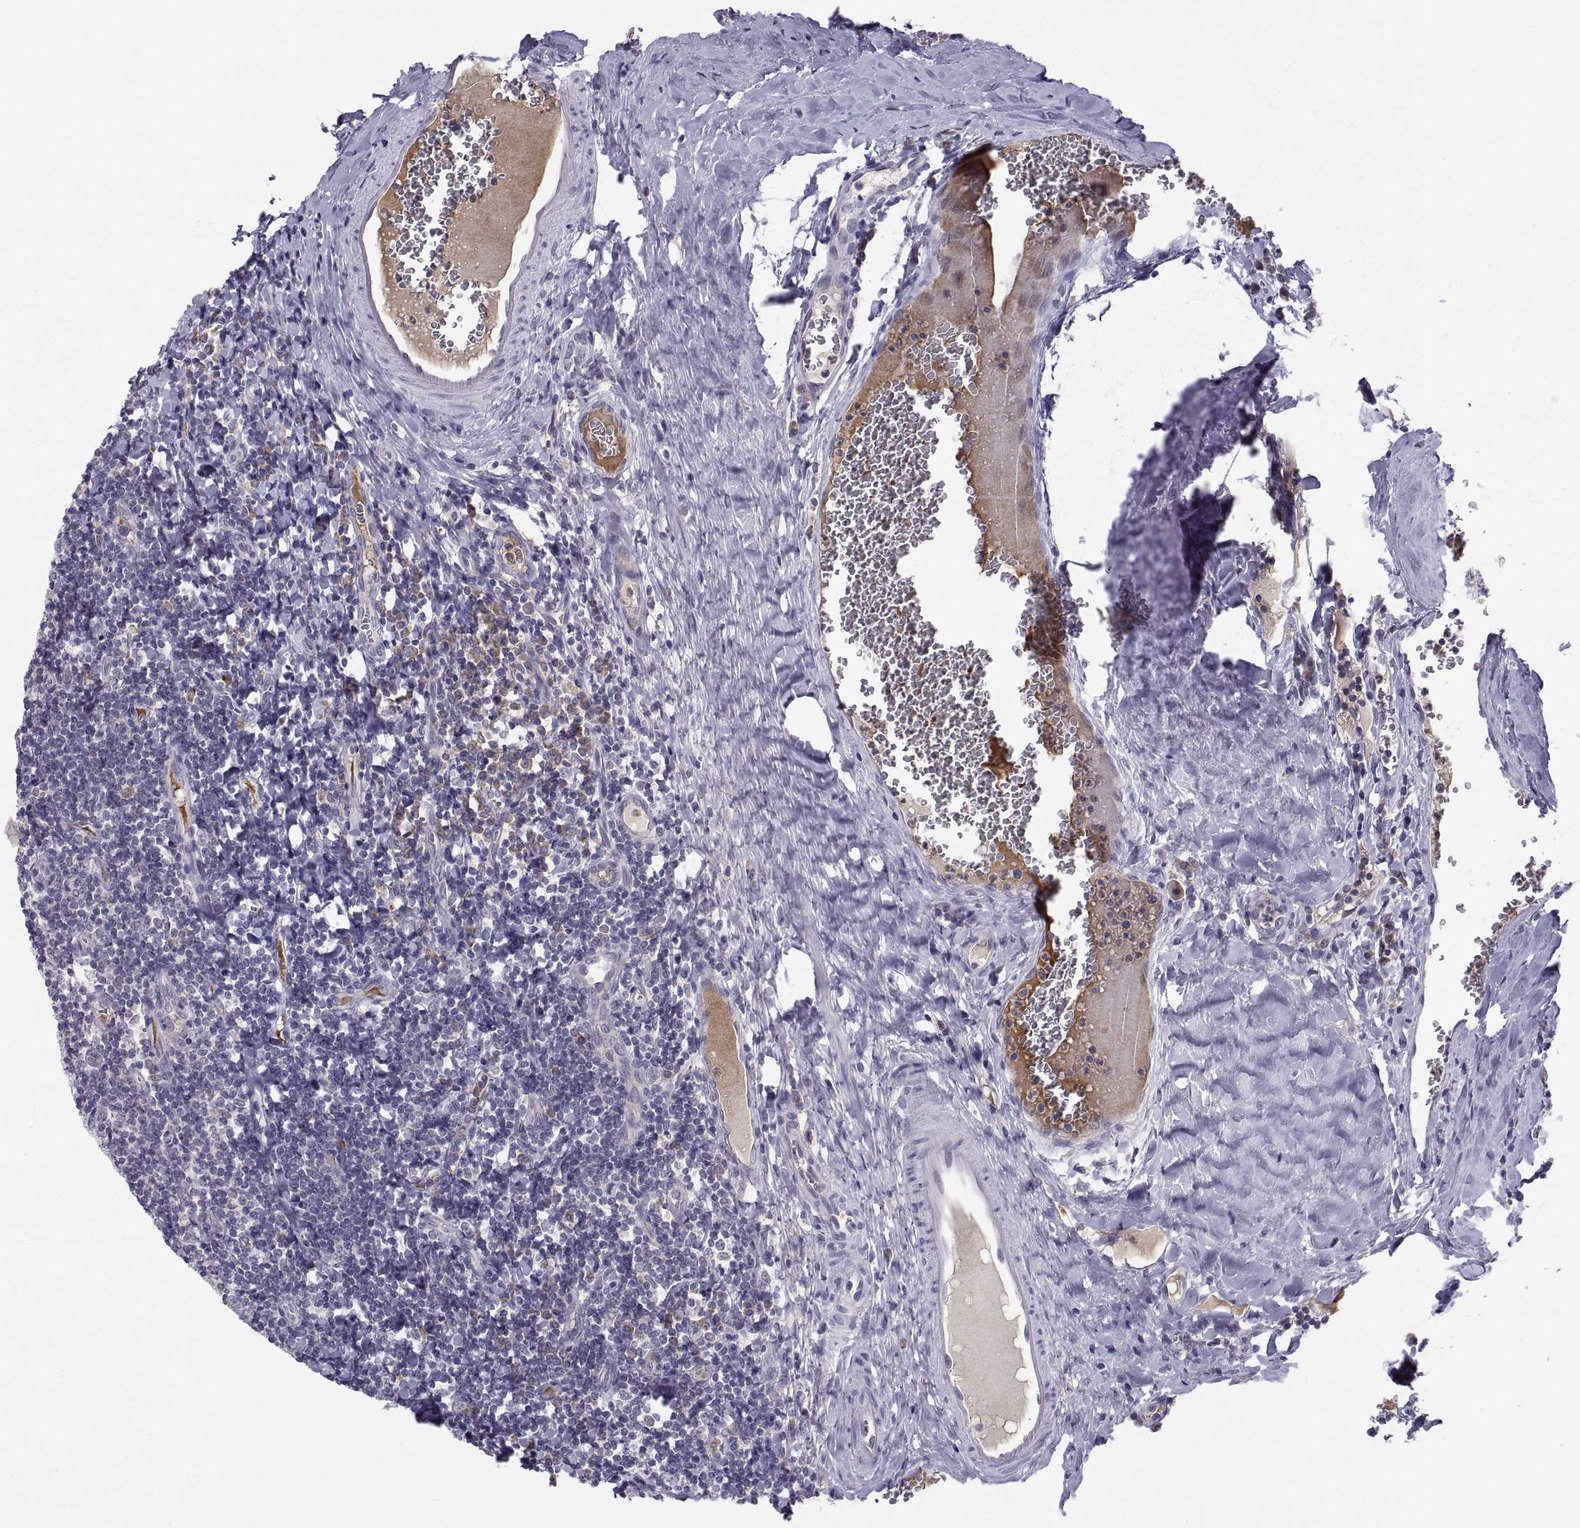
{"staining": {"intensity": "weak", "quantity": "<25%", "location": "cytoplasmic/membranous"}, "tissue": "tonsil", "cell_type": "Germinal center cells", "image_type": "normal", "snomed": [{"axis": "morphology", "description": "Normal tissue, NOS"}, {"axis": "morphology", "description": "Inflammation, NOS"}, {"axis": "topography", "description": "Tonsil"}], "caption": "There is no significant staining in germinal center cells of tonsil. The staining is performed using DAB (3,3'-diaminobenzidine) brown chromogen with nuclei counter-stained in using hematoxylin.", "gene": "PKP1", "patient": {"sex": "female", "age": 31}}